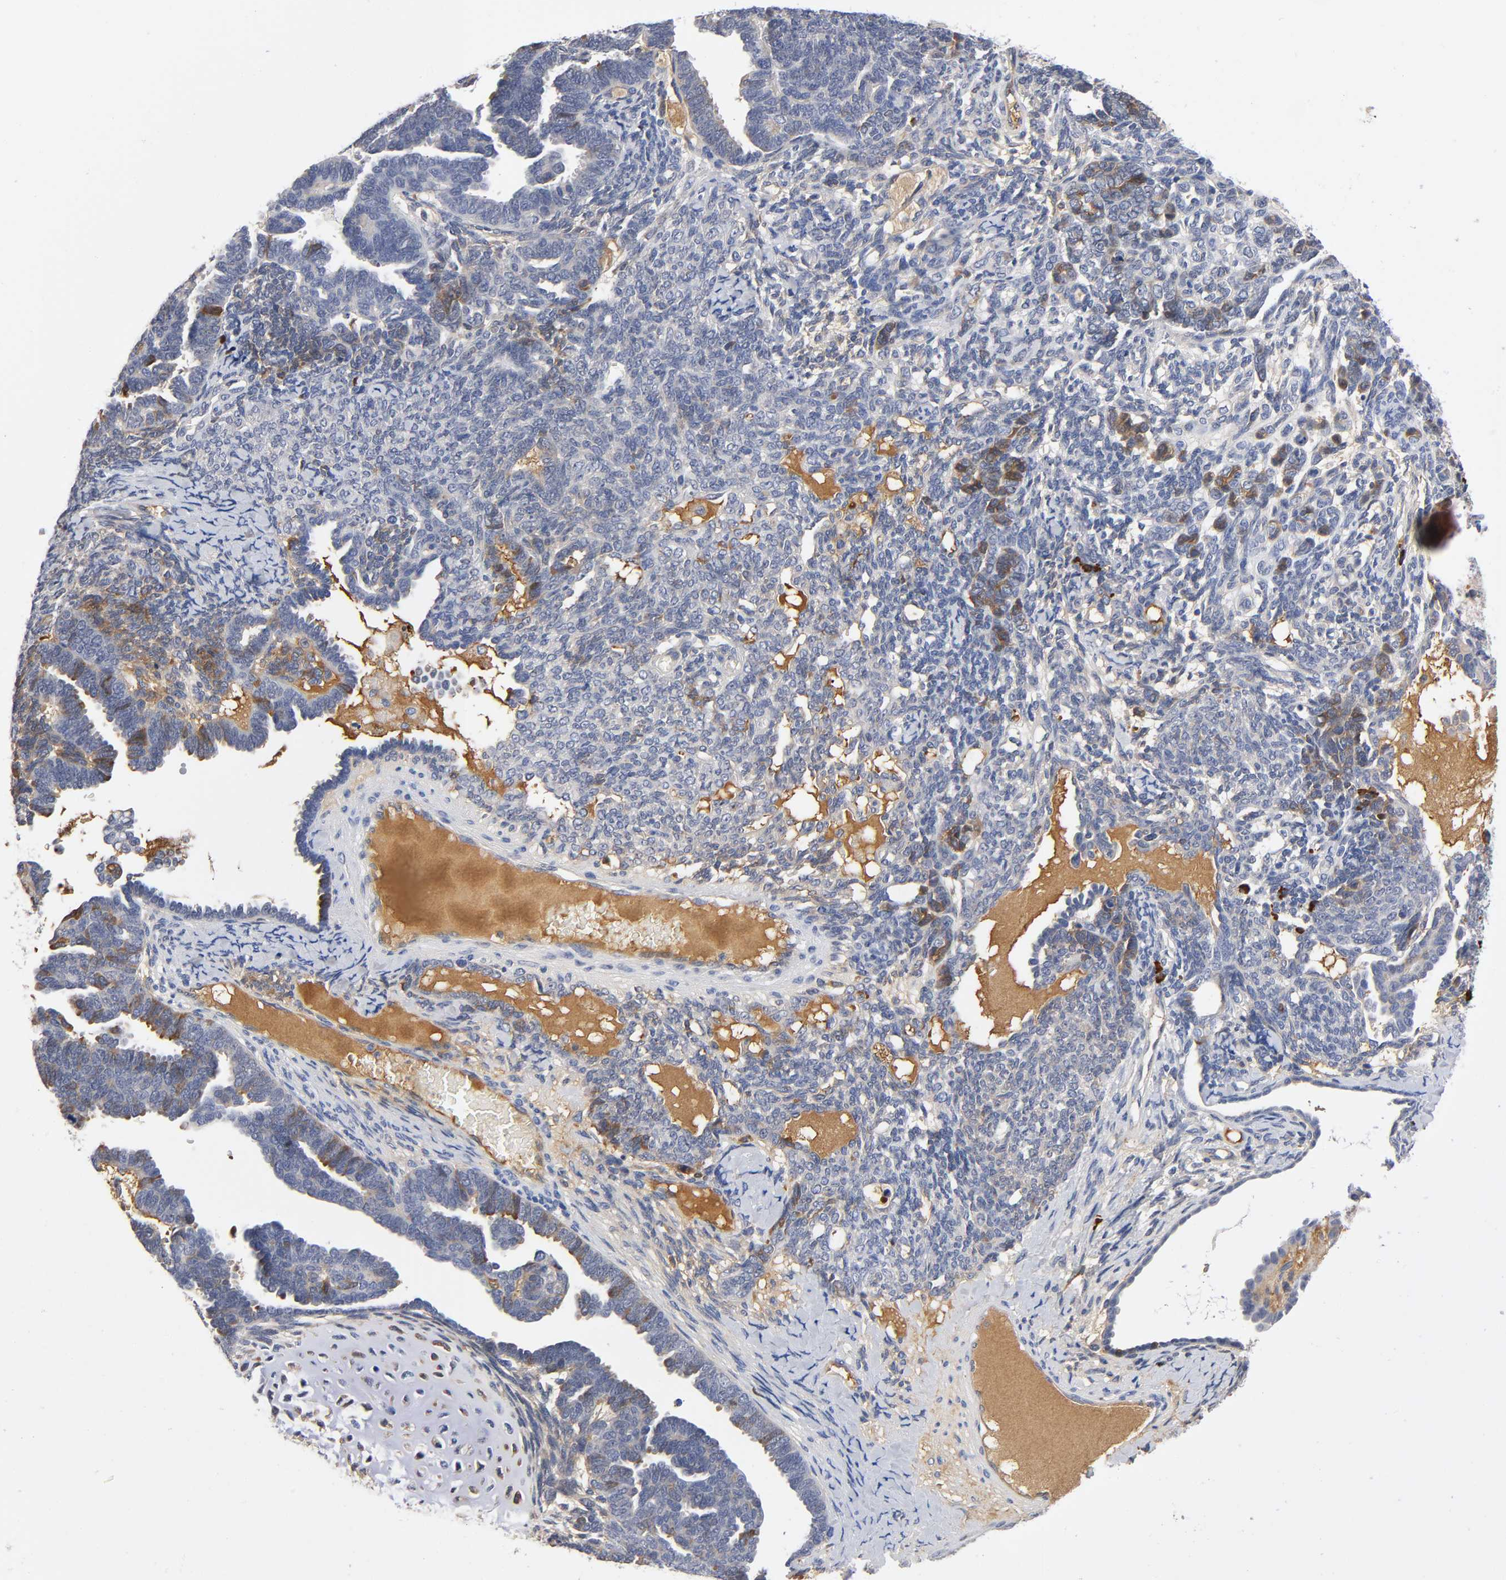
{"staining": {"intensity": "weak", "quantity": "25%-75%", "location": "cytoplasmic/membranous"}, "tissue": "endometrial cancer", "cell_type": "Tumor cells", "image_type": "cancer", "snomed": [{"axis": "morphology", "description": "Neoplasm, malignant, NOS"}, {"axis": "topography", "description": "Endometrium"}], "caption": "A brown stain highlights weak cytoplasmic/membranous positivity of a protein in human neoplasm (malignant) (endometrial) tumor cells.", "gene": "NOVA1", "patient": {"sex": "female", "age": 74}}